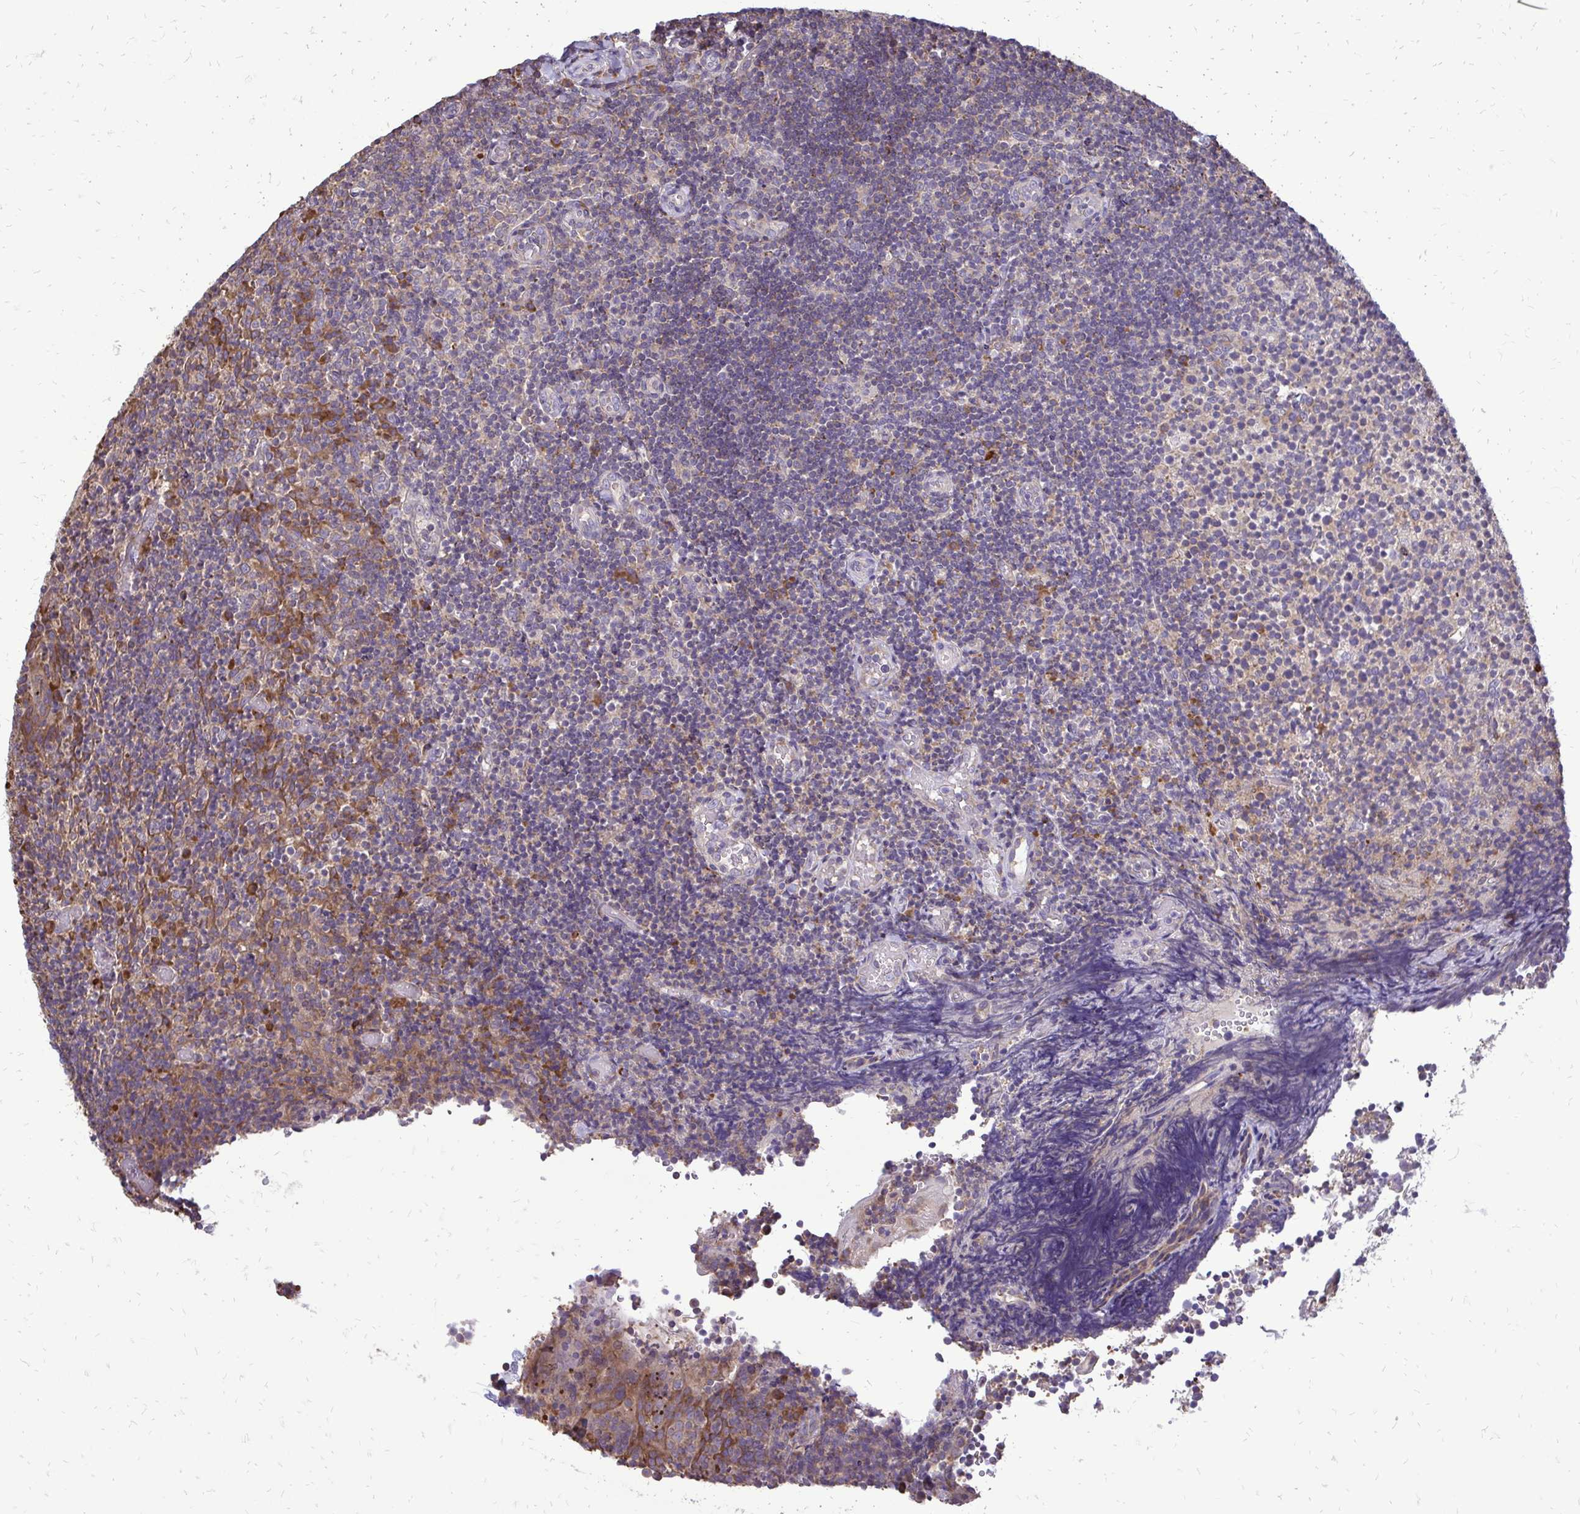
{"staining": {"intensity": "moderate", "quantity": "25%-75%", "location": "cytoplasmic/membranous"}, "tissue": "tonsil", "cell_type": "Germinal center cells", "image_type": "normal", "snomed": [{"axis": "morphology", "description": "Normal tissue, NOS"}, {"axis": "topography", "description": "Tonsil"}], "caption": "IHC of unremarkable tonsil exhibits medium levels of moderate cytoplasmic/membranous expression in approximately 25%-75% of germinal center cells.", "gene": "RPS3", "patient": {"sex": "female", "age": 10}}